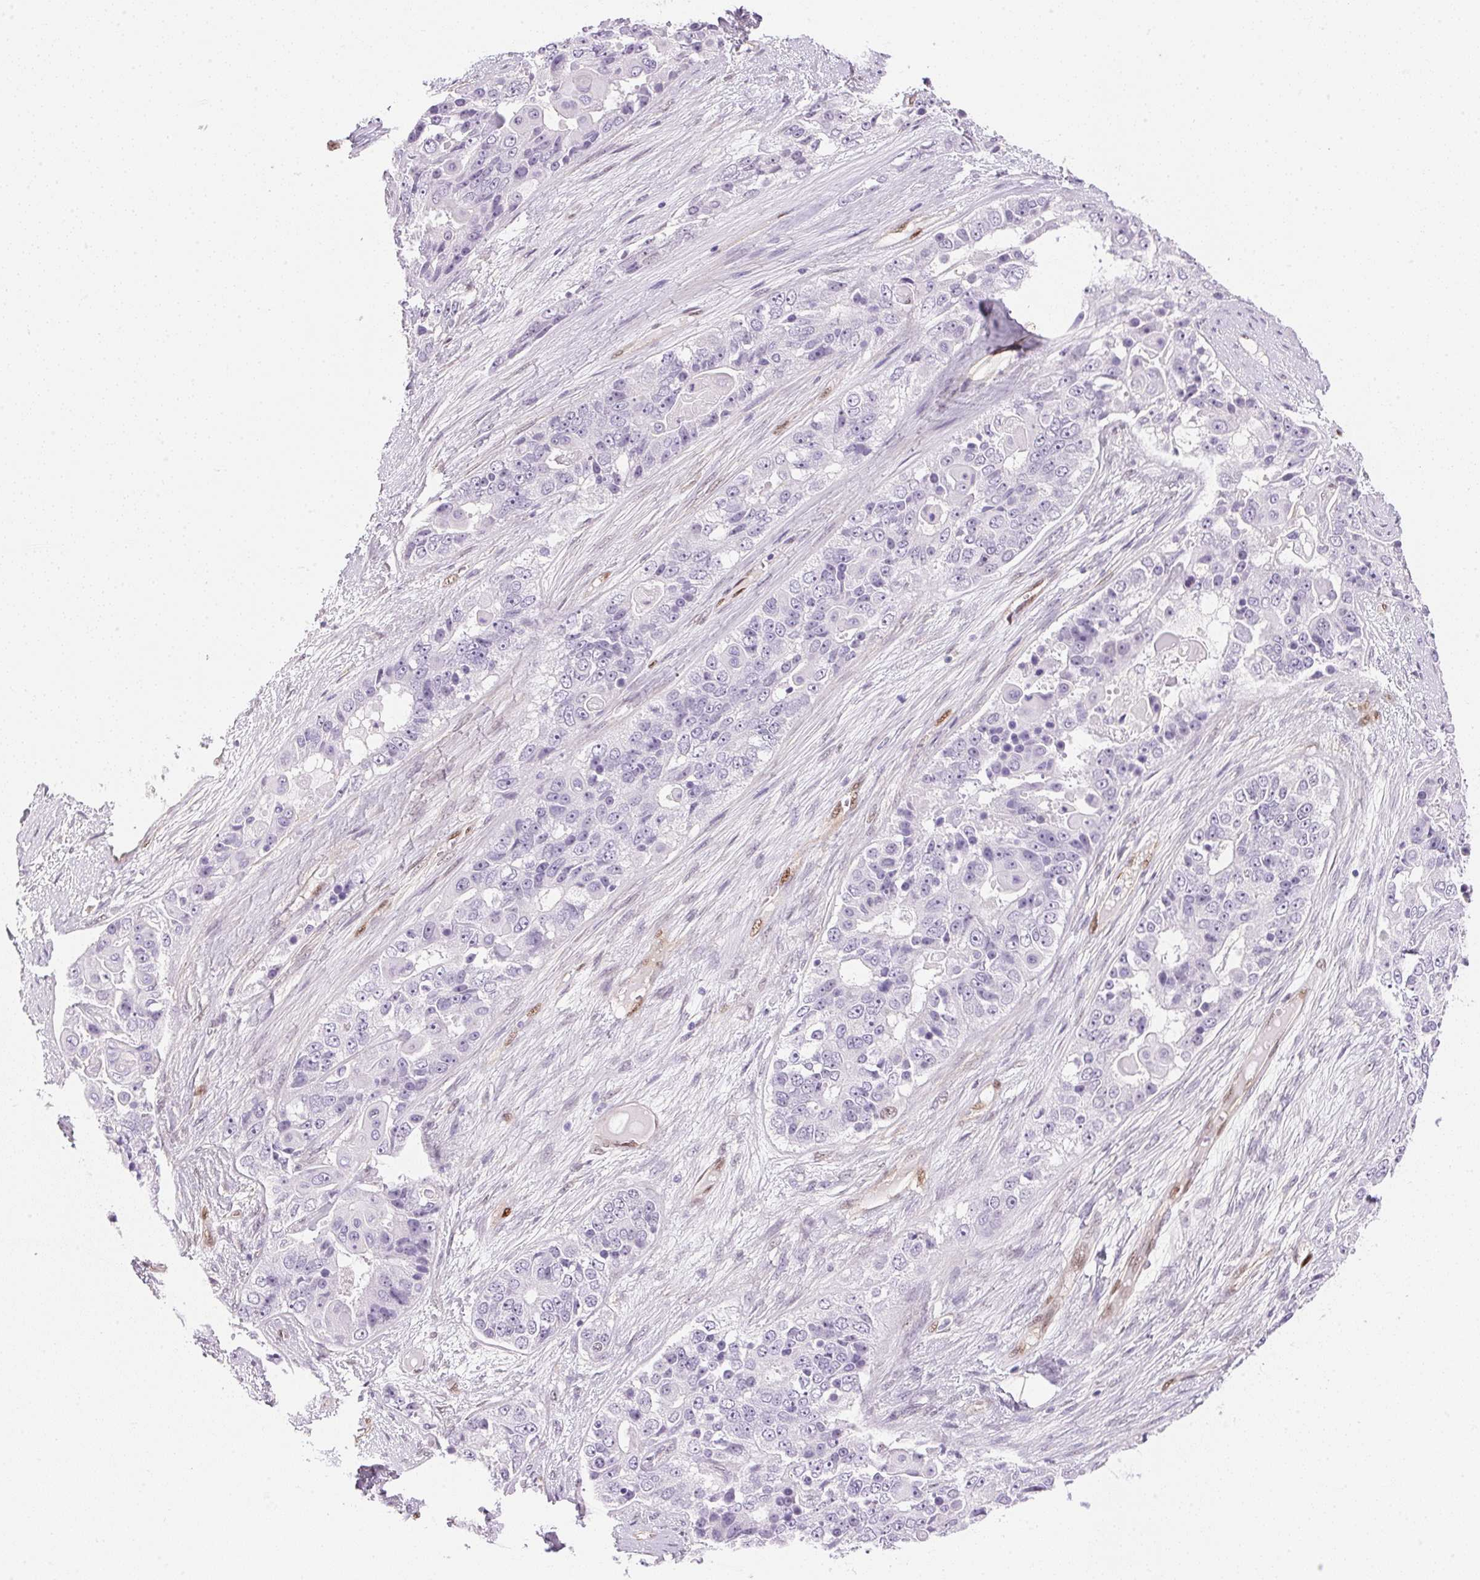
{"staining": {"intensity": "moderate", "quantity": "<25%", "location": "nuclear"}, "tissue": "ovarian cancer", "cell_type": "Tumor cells", "image_type": "cancer", "snomed": [{"axis": "morphology", "description": "Carcinoma, endometroid"}, {"axis": "topography", "description": "Ovary"}], "caption": "Ovarian endometroid carcinoma stained with DAB (3,3'-diaminobenzidine) immunohistochemistry (IHC) exhibits low levels of moderate nuclear positivity in approximately <25% of tumor cells.", "gene": "SMTN", "patient": {"sex": "female", "age": 51}}